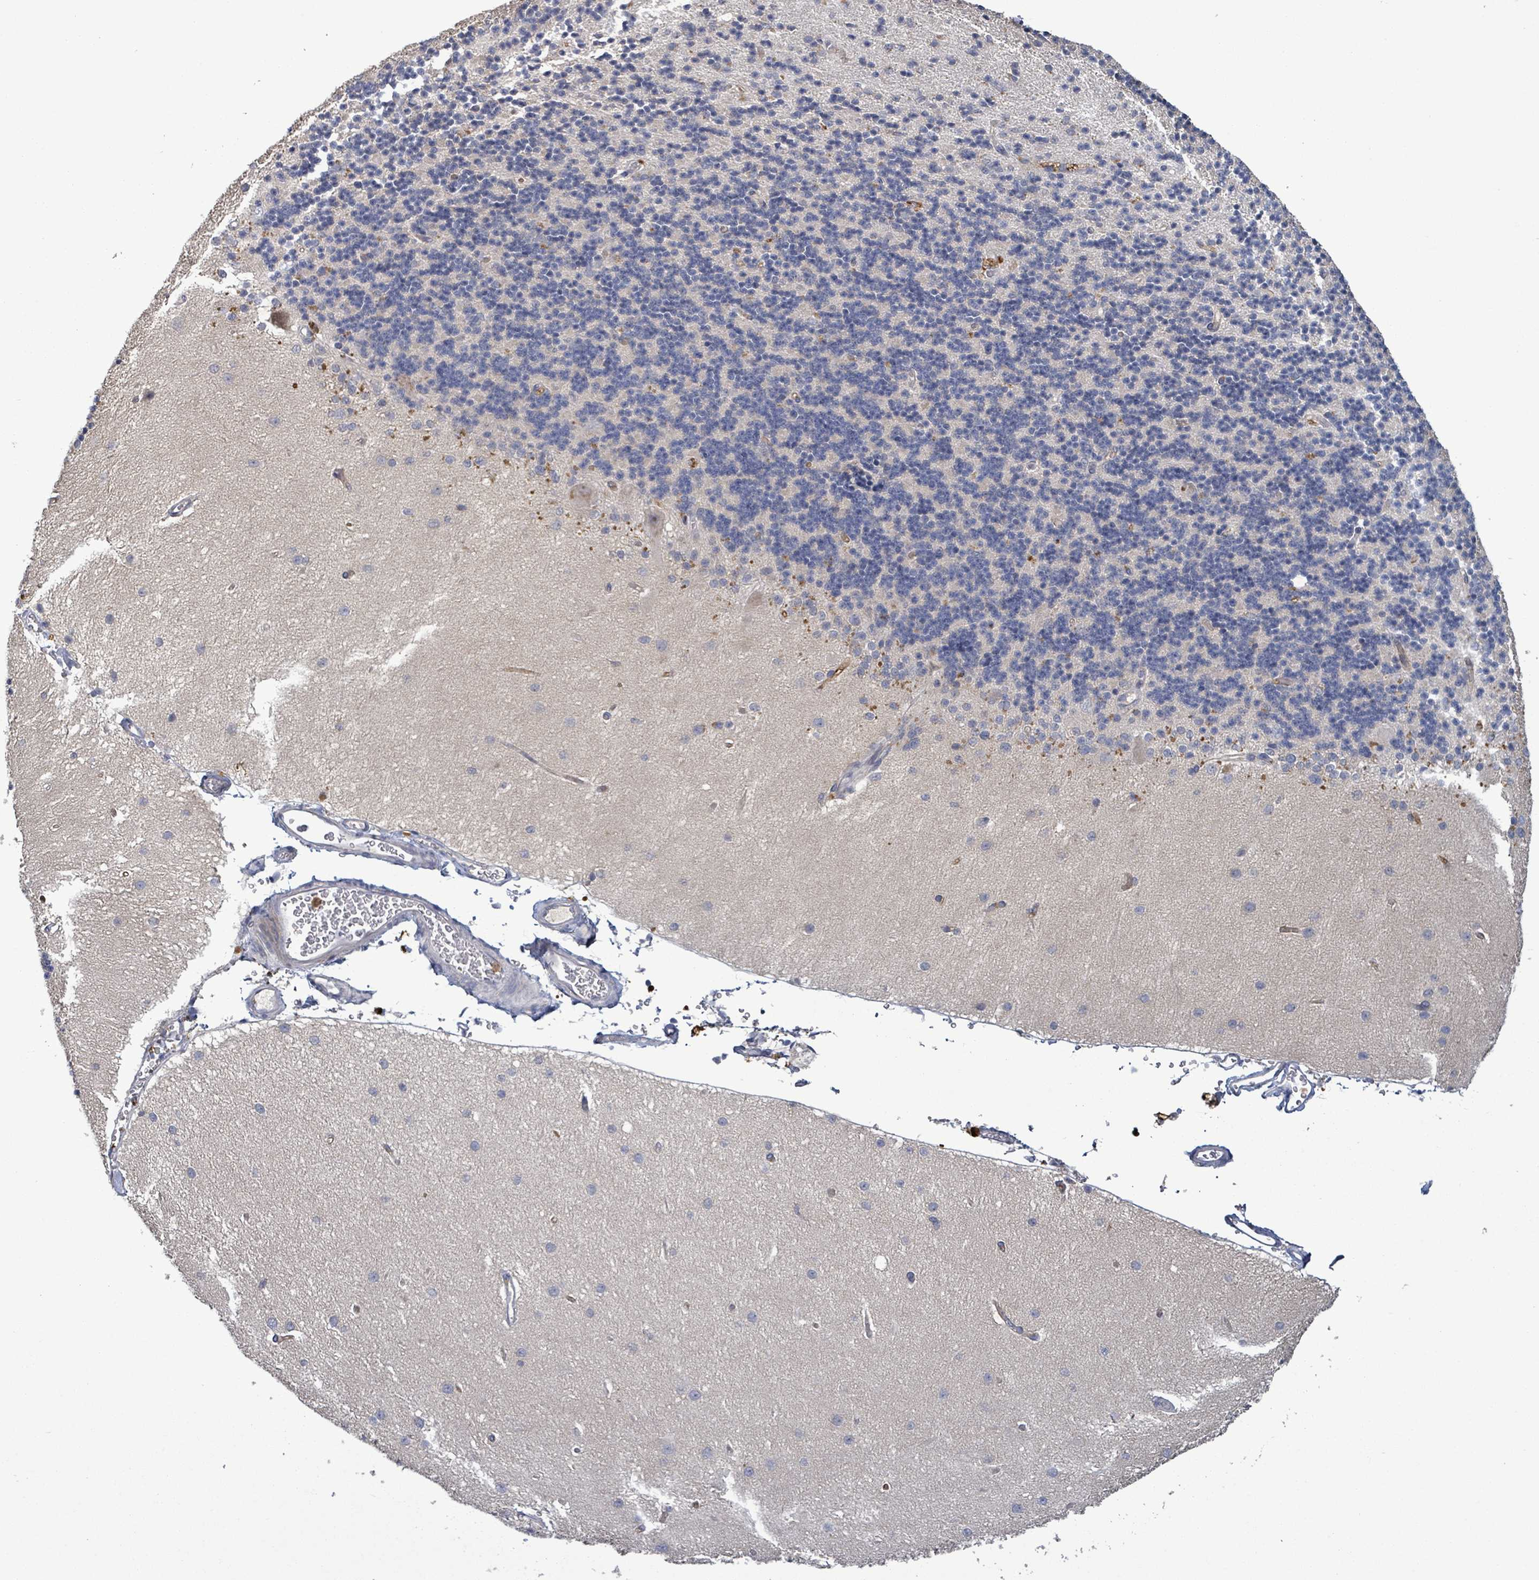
{"staining": {"intensity": "negative", "quantity": "none", "location": "none"}, "tissue": "cerebellum", "cell_type": "Cells in granular layer", "image_type": "normal", "snomed": [{"axis": "morphology", "description": "Normal tissue, NOS"}, {"axis": "topography", "description": "Cerebellum"}], "caption": "Cells in granular layer show no significant staining in normal cerebellum. (DAB (3,3'-diaminobenzidine) immunohistochemistry (IHC) with hematoxylin counter stain).", "gene": "SERPINE3", "patient": {"sex": "female", "age": 29}}